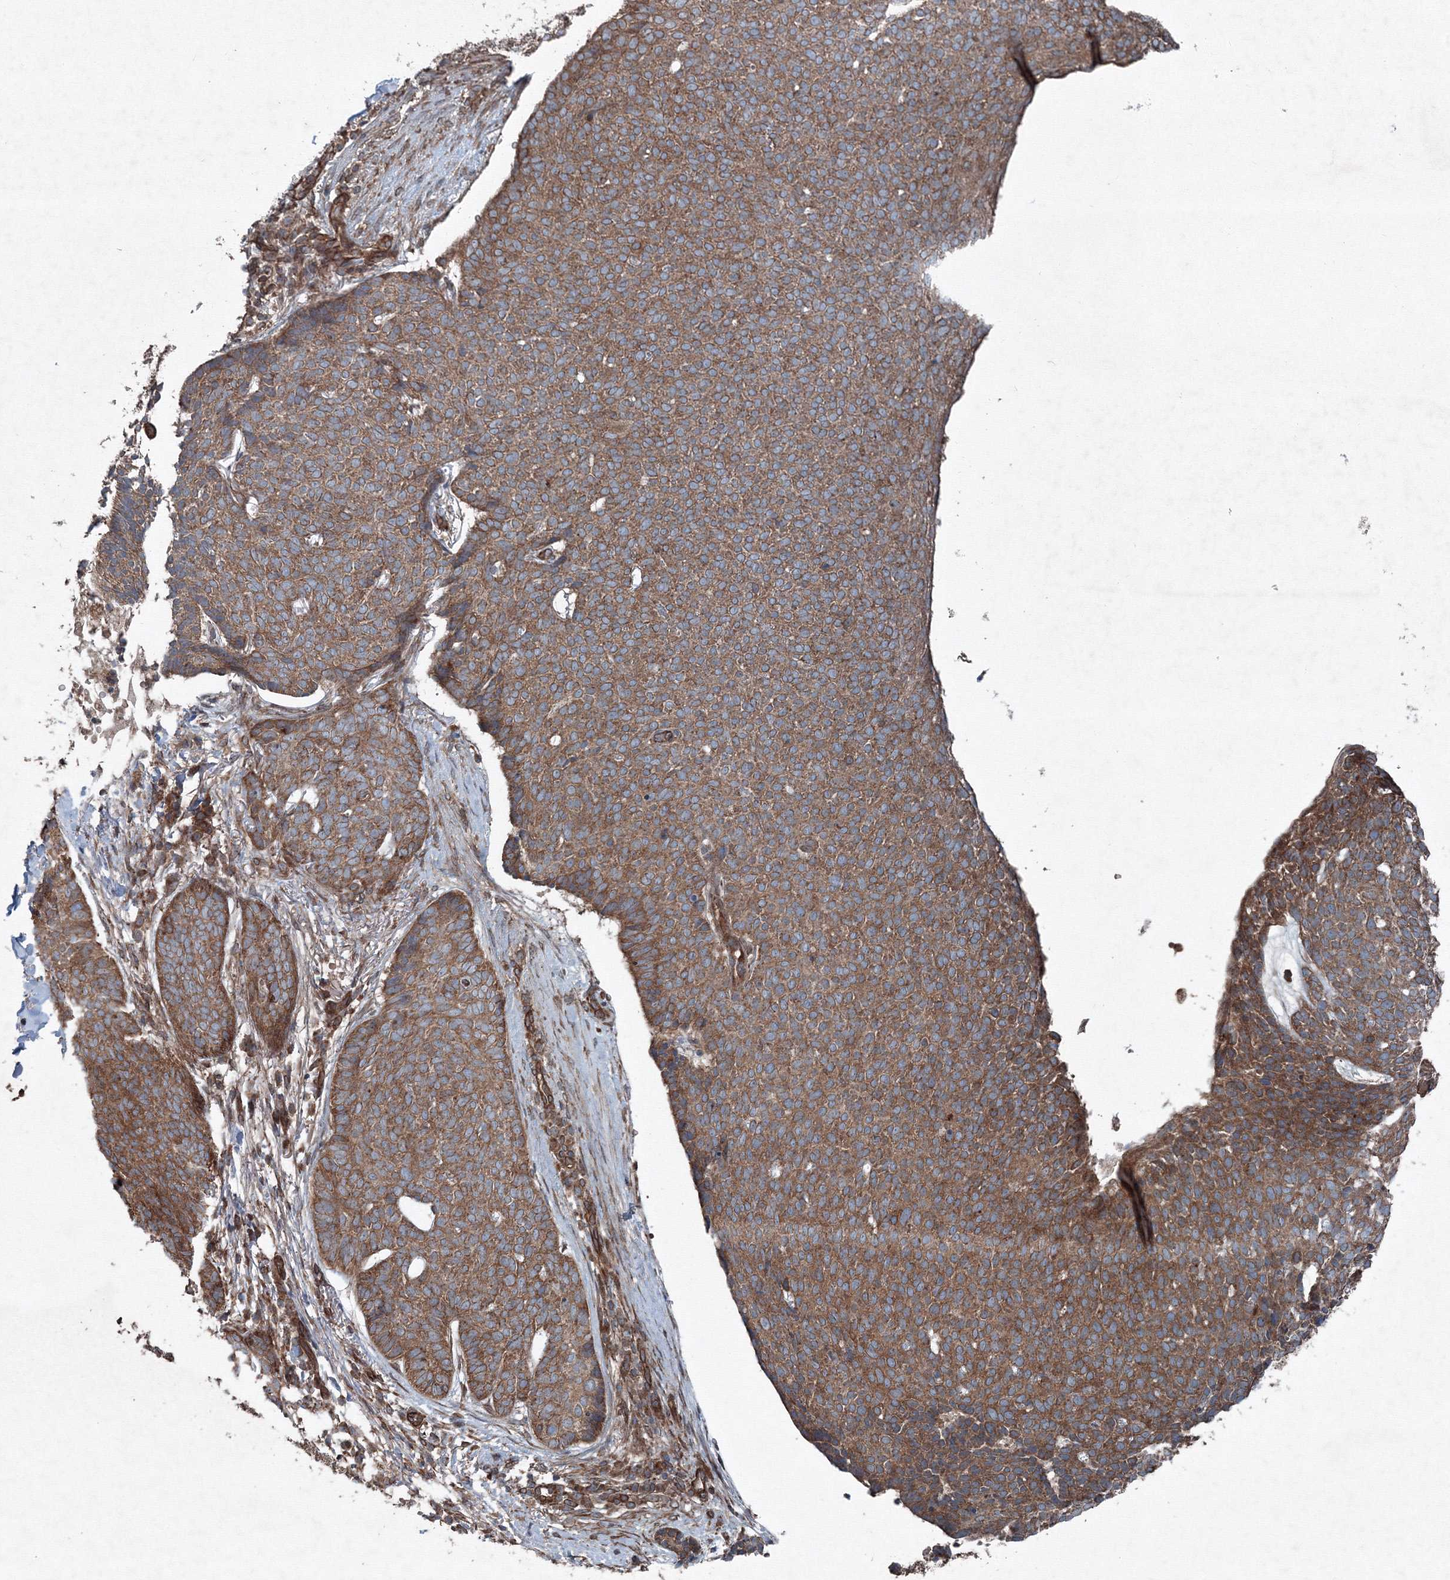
{"staining": {"intensity": "moderate", "quantity": ">75%", "location": "cytoplasmic/membranous"}, "tissue": "skin cancer", "cell_type": "Tumor cells", "image_type": "cancer", "snomed": [{"axis": "morphology", "description": "Normal tissue, NOS"}, {"axis": "morphology", "description": "Basal cell carcinoma"}, {"axis": "topography", "description": "Skin"}], "caption": "DAB immunohistochemical staining of skin cancer reveals moderate cytoplasmic/membranous protein positivity in approximately >75% of tumor cells.", "gene": "COPS7B", "patient": {"sex": "male", "age": 50}}